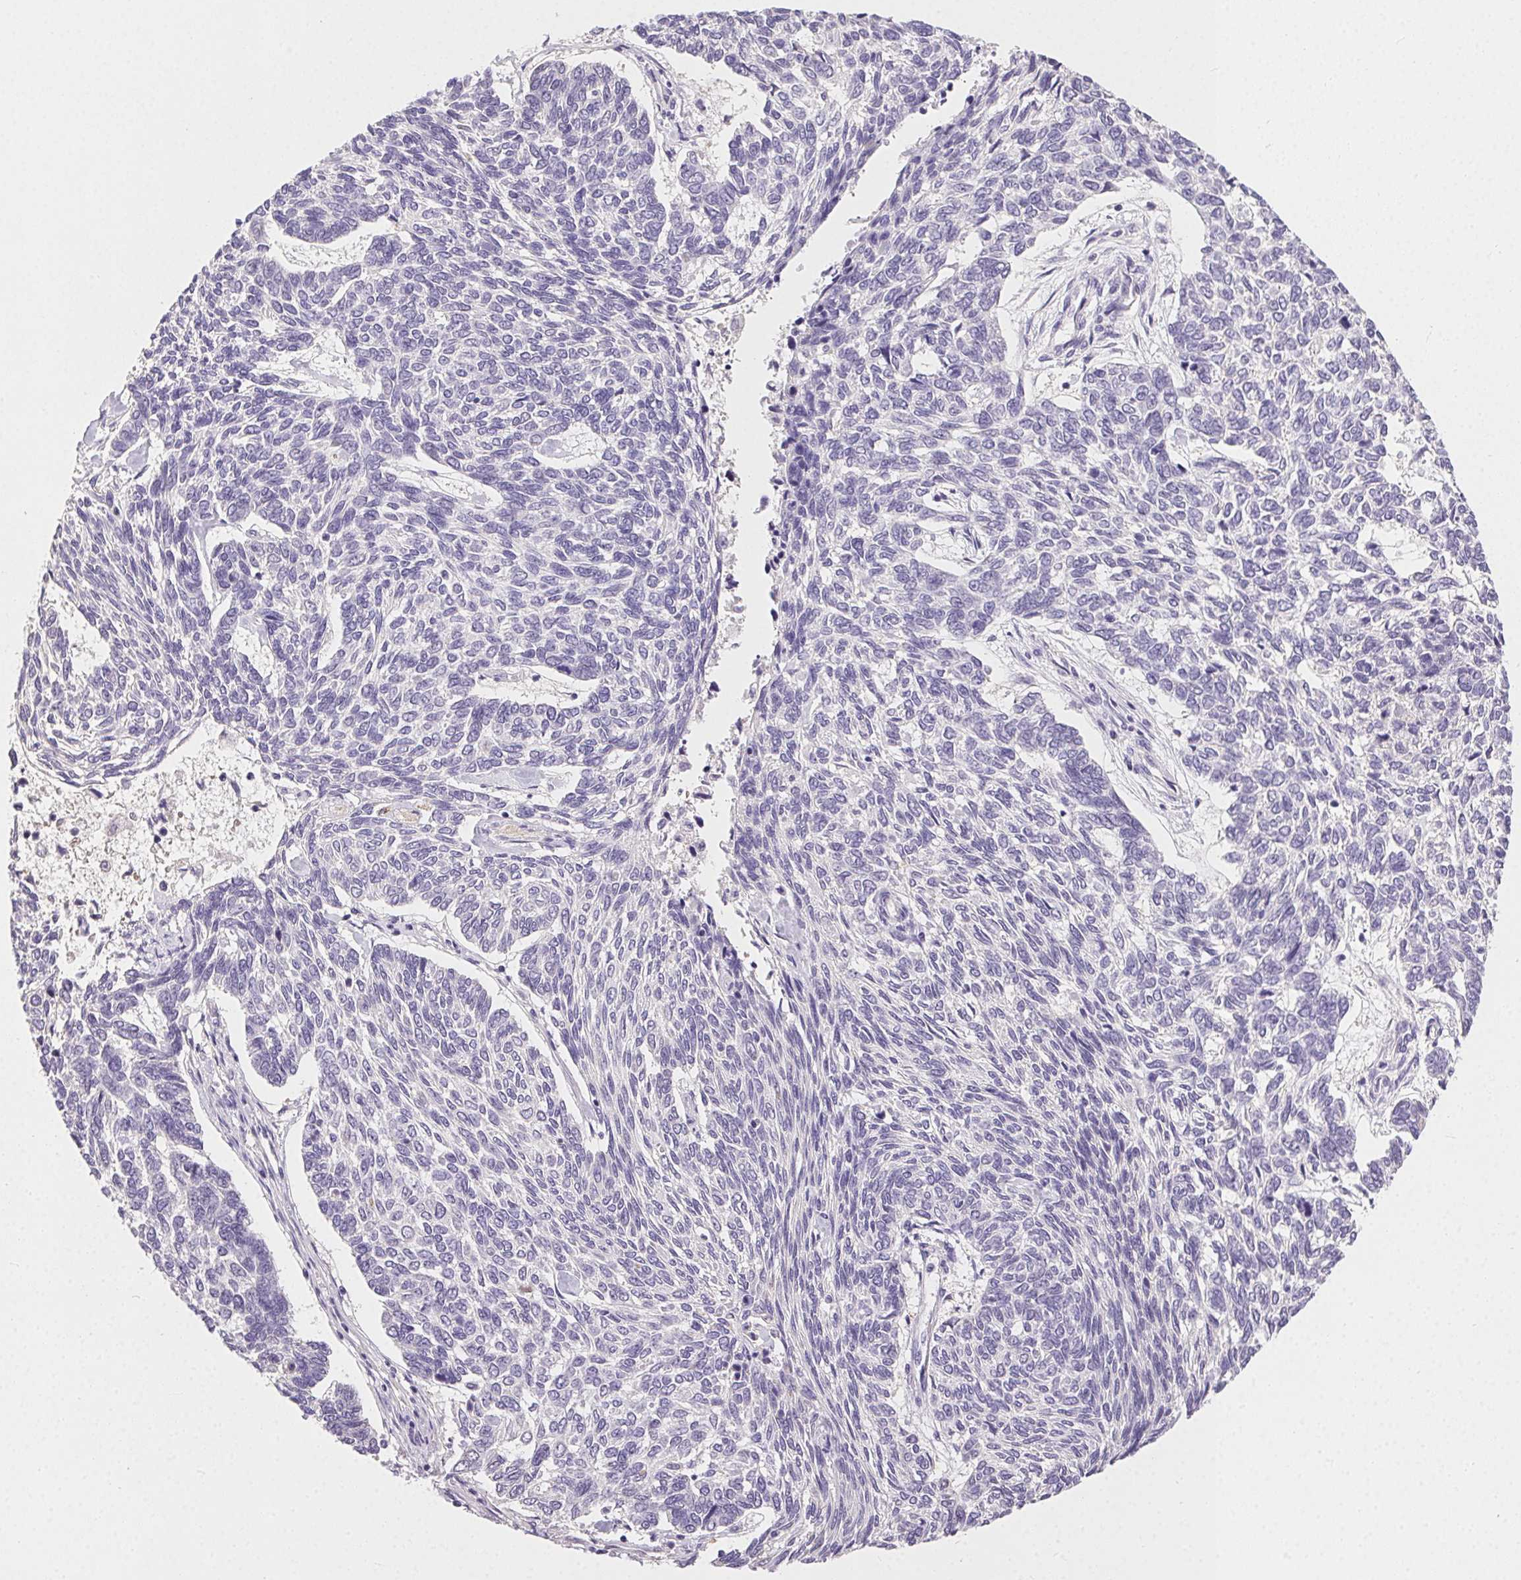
{"staining": {"intensity": "negative", "quantity": "none", "location": "none"}, "tissue": "skin cancer", "cell_type": "Tumor cells", "image_type": "cancer", "snomed": [{"axis": "morphology", "description": "Basal cell carcinoma"}, {"axis": "topography", "description": "Skin"}], "caption": "Histopathology image shows no protein positivity in tumor cells of basal cell carcinoma (skin) tissue. The staining was performed using DAB to visualize the protein expression in brown, while the nuclei were stained in blue with hematoxylin (Magnification: 20x).", "gene": "SYCE2", "patient": {"sex": "female", "age": 65}}